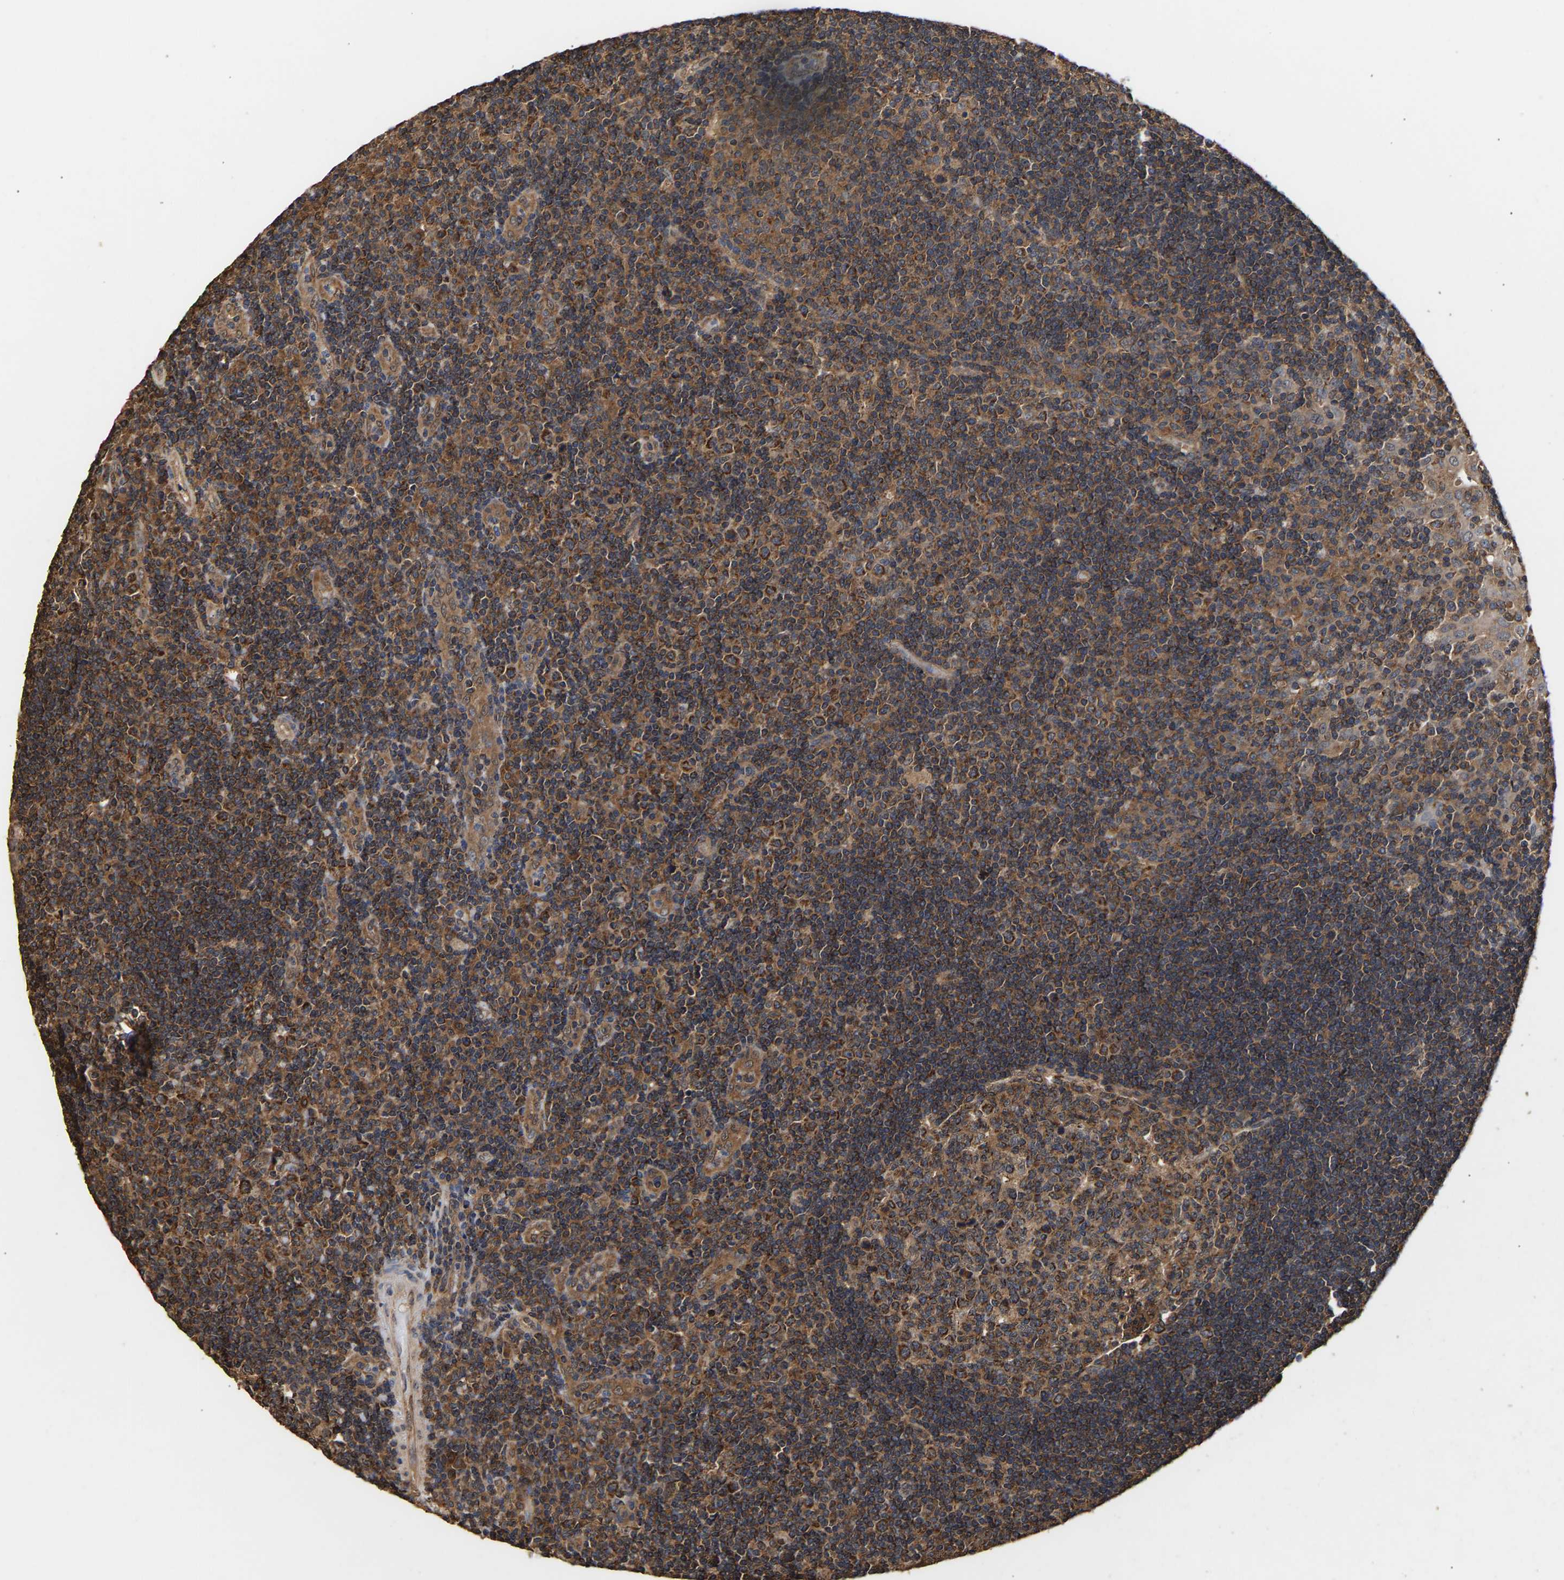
{"staining": {"intensity": "moderate", "quantity": ">75%", "location": "cytoplasmic/membranous"}, "tissue": "tonsil", "cell_type": "Germinal center cells", "image_type": "normal", "snomed": [{"axis": "morphology", "description": "Normal tissue, NOS"}, {"axis": "topography", "description": "Tonsil"}], "caption": "This histopathology image displays IHC staining of unremarkable human tonsil, with medium moderate cytoplasmic/membranous staining in about >75% of germinal center cells.", "gene": "ZNF26", "patient": {"sex": "female", "age": 40}}